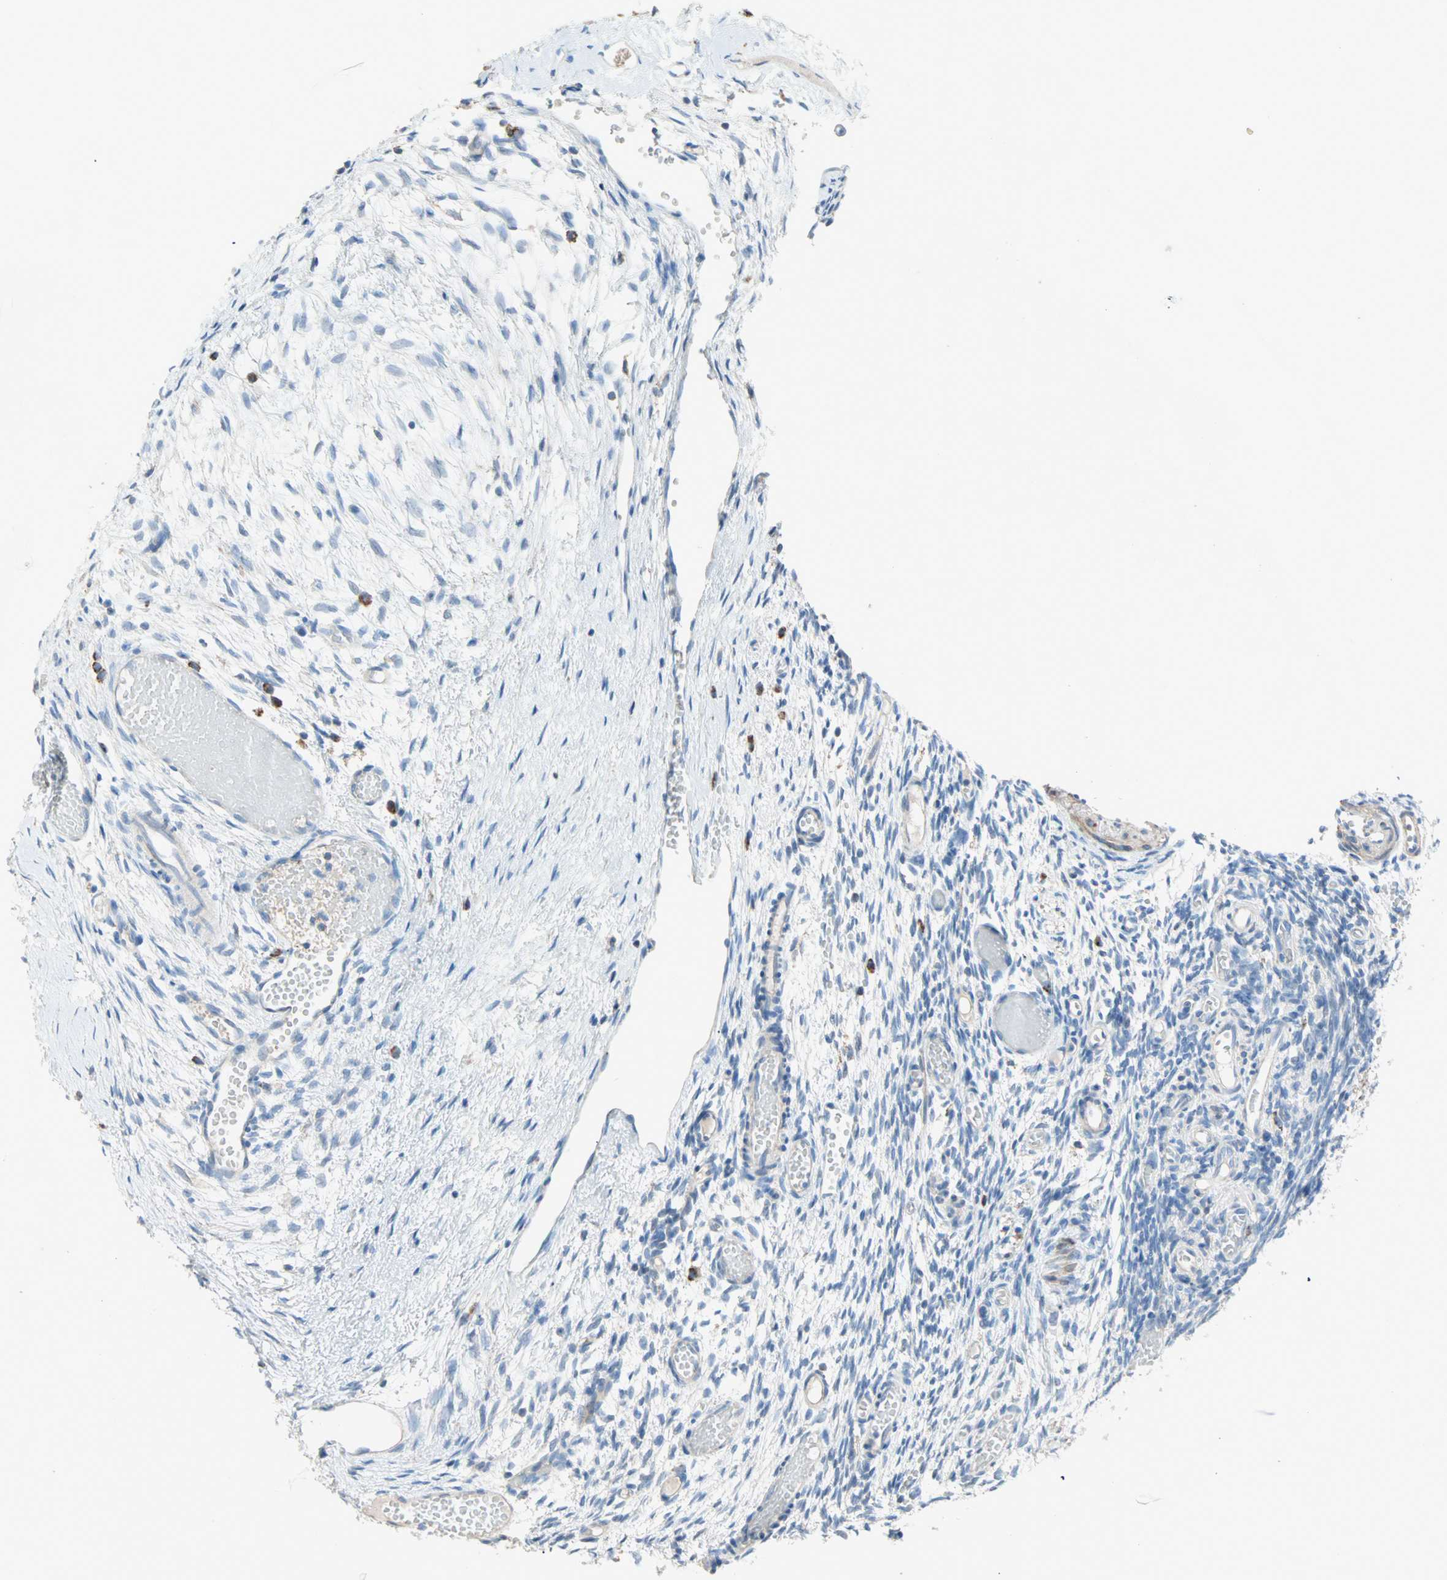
{"staining": {"intensity": "negative", "quantity": "none", "location": "none"}, "tissue": "ovary", "cell_type": "Ovarian stroma cells", "image_type": "normal", "snomed": [{"axis": "morphology", "description": "Normal tissue, NOS"}, {"axis": "topography", "description": "Ovary"}], "caption": "Immunohistochemistry of normal human ovary demonstrates no expression in ovarian stroma cells. (DAB (3,3'-diaminobenzidine) IHC with hematoxylin counter stain).", "gene": "ACVRL1", "patient": {"sex": "female", "age": 35}}